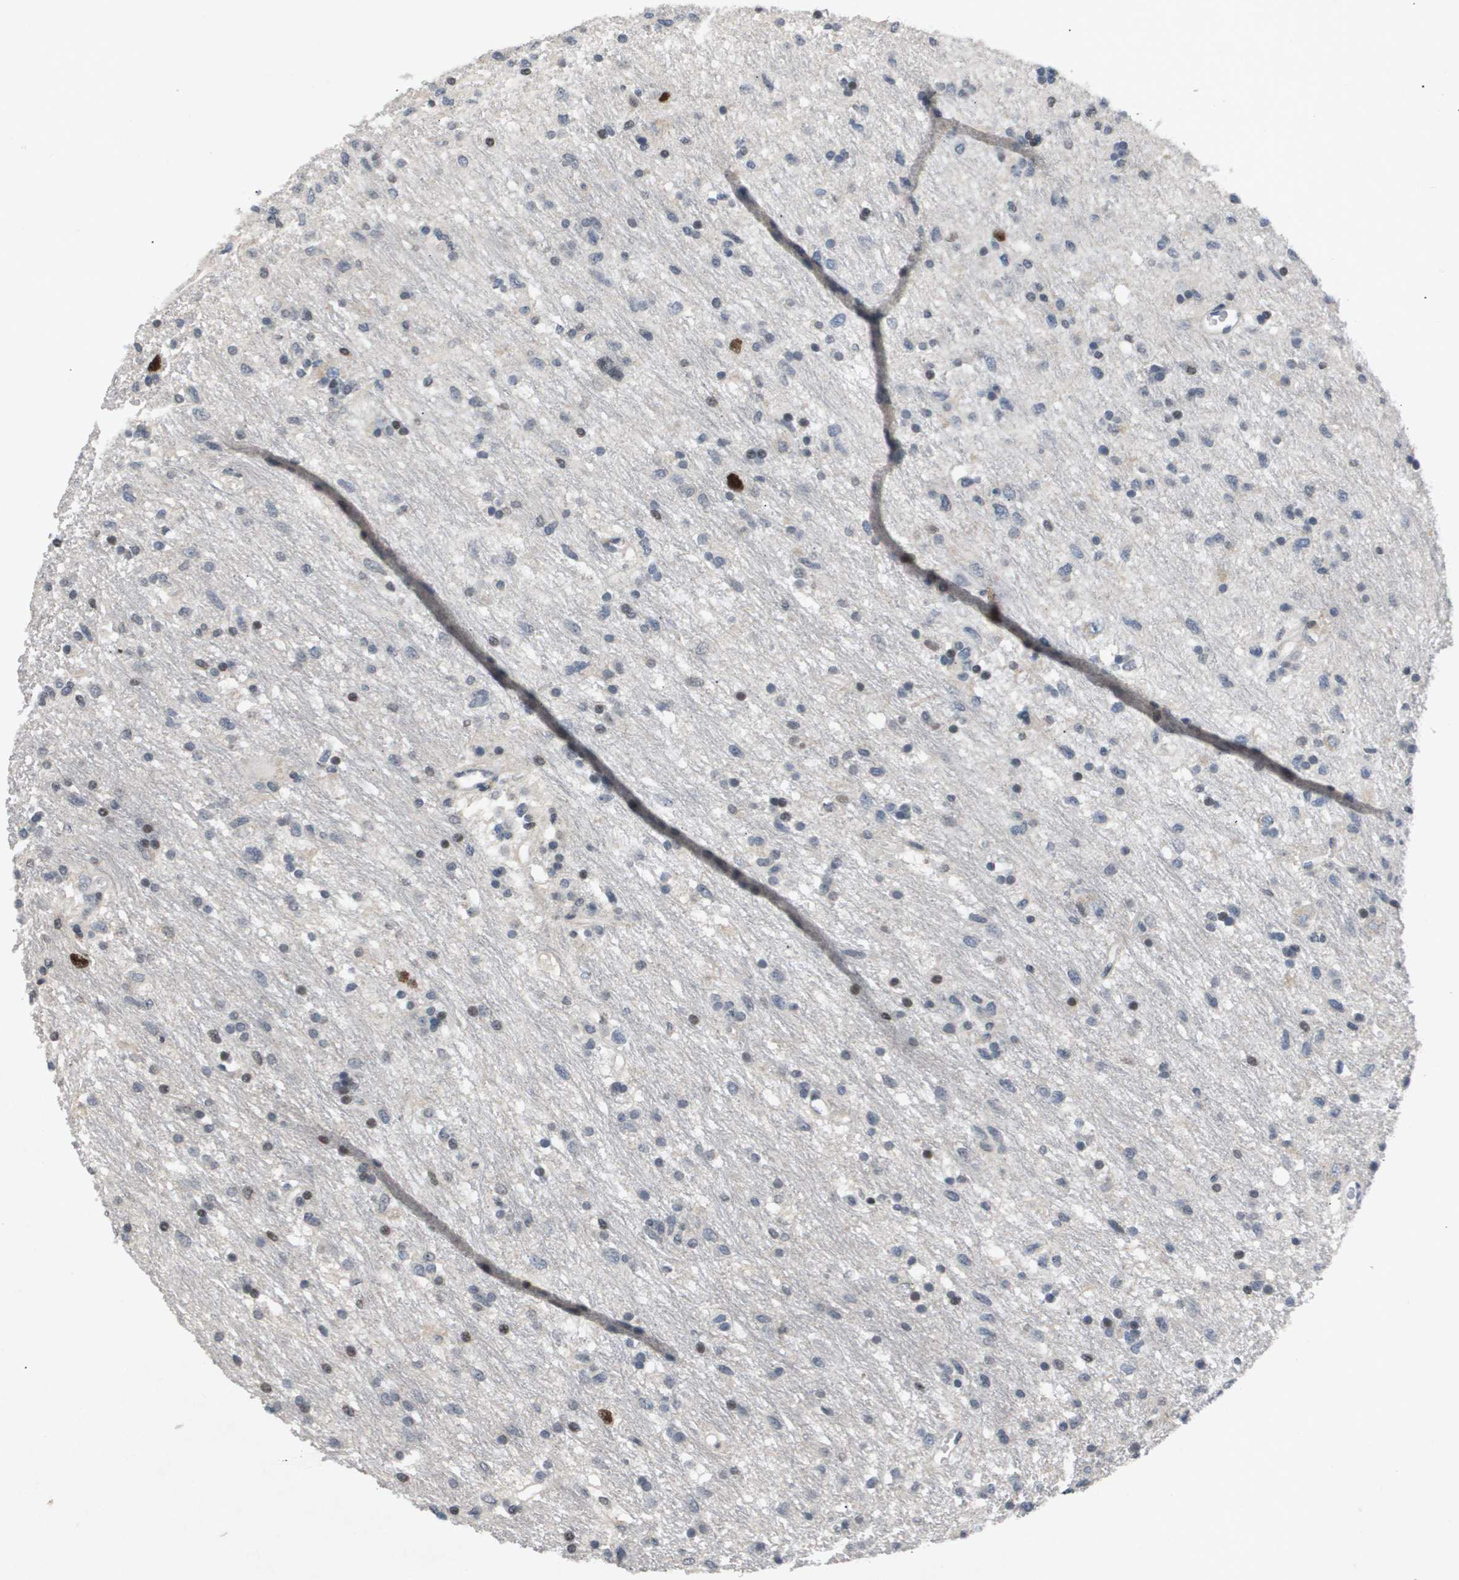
{"staining": {"intensity": "moderate", "quantity": "<25%", "location": "nuclear"}, "tissue": "glioma", "cell_type": "Tumor cells", "image_type": "cancer", "snomed": [{"axis": "morphology", "description": "Glioma, malignant, Low grade"}, {"axis": "topography", "description": "Brain"}], "caption": "Protein positivity by immunohistochemistry (IHC) exhibits moderate nuclear staining in approximately <25% of tumor cells in glioma.", "gene": "ANAPC2", "patient": {"sex": "male", "age": 77}}